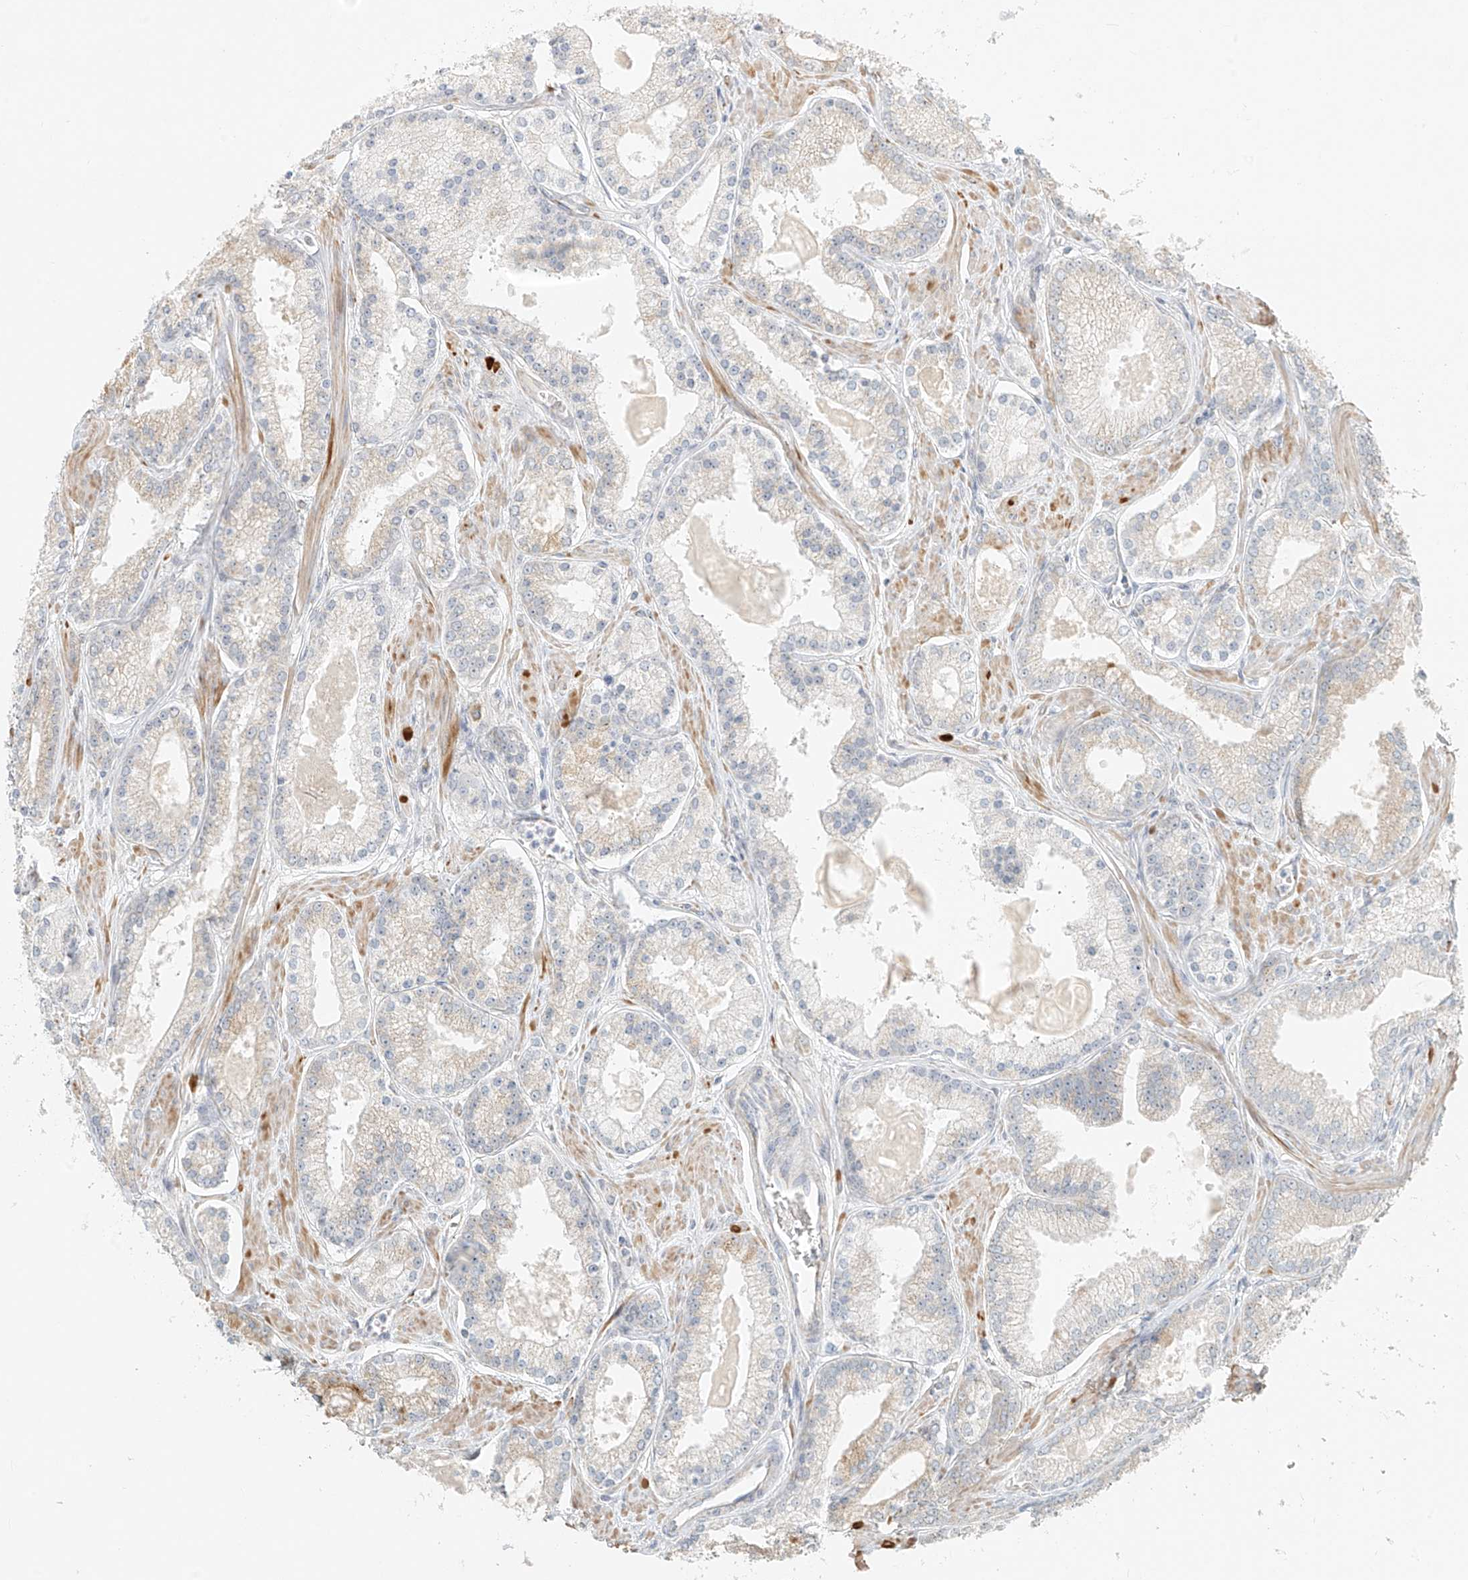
{"staining": {"intensity": "weak", "quantity": "<25%", "location": "cytoplasmic/membranous"}, "tissue": "prostate cancer", "cell_type": "Tumor cells", "image_type": "cancer", "snomed": [{"axis": "morphology", "description": "Adenocarcinoma, Low grade"}, {"axis": "topography", "description": "Prostate"}], "caption": "This is a histopathology image of immunohistochemistry staining of prostate cancer, which shows no expression in tumor cells.", "gene": "UST", "patient": {"sex": "male", "age": 54}}